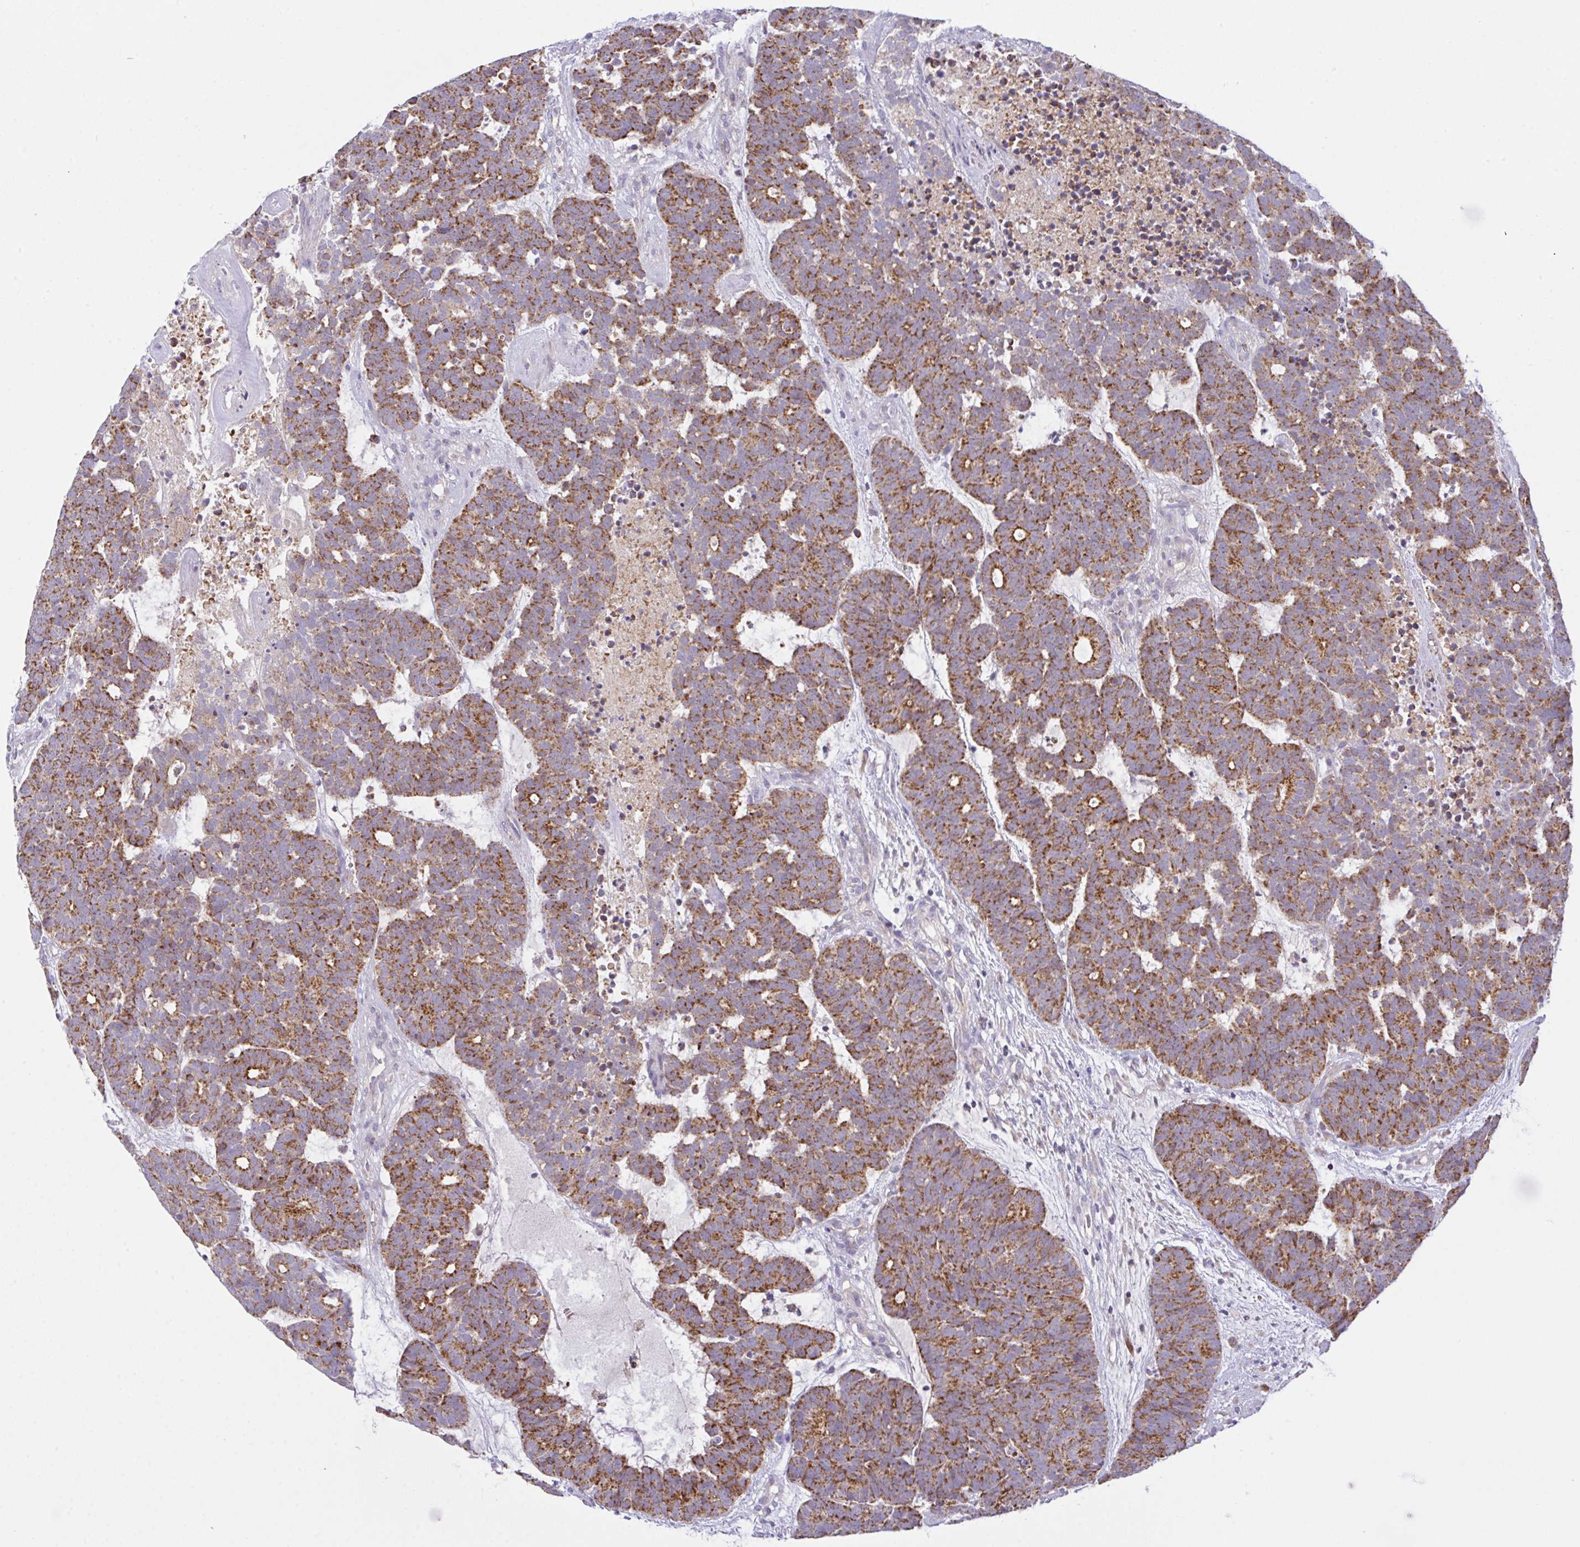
{"staining": {"intensity": "strong", "quantity": ">75%", "location": "cytoplasmic/membranous"}, "tissue": "head and neck cancer", "cell_type": "Tumor cells", "image_type": "cancer", "snomed": [{"axis": "morphology", "description": "Adenocarcinoma, NOS"}, {"axis": "topography", "description": "Head-Neck"}], "caption": "DAB immunohistochemical staining of human head and neck cancer displays strong cytoplasmic/membranous protein staining in approximately >75% of tumor cells. Using DAB (brown) and hematoxylin (blue) stains, captured at high magnification using brightfield microscopy.", "gene": "CHDH", "patient": {"sex": "female", "age": 81}}